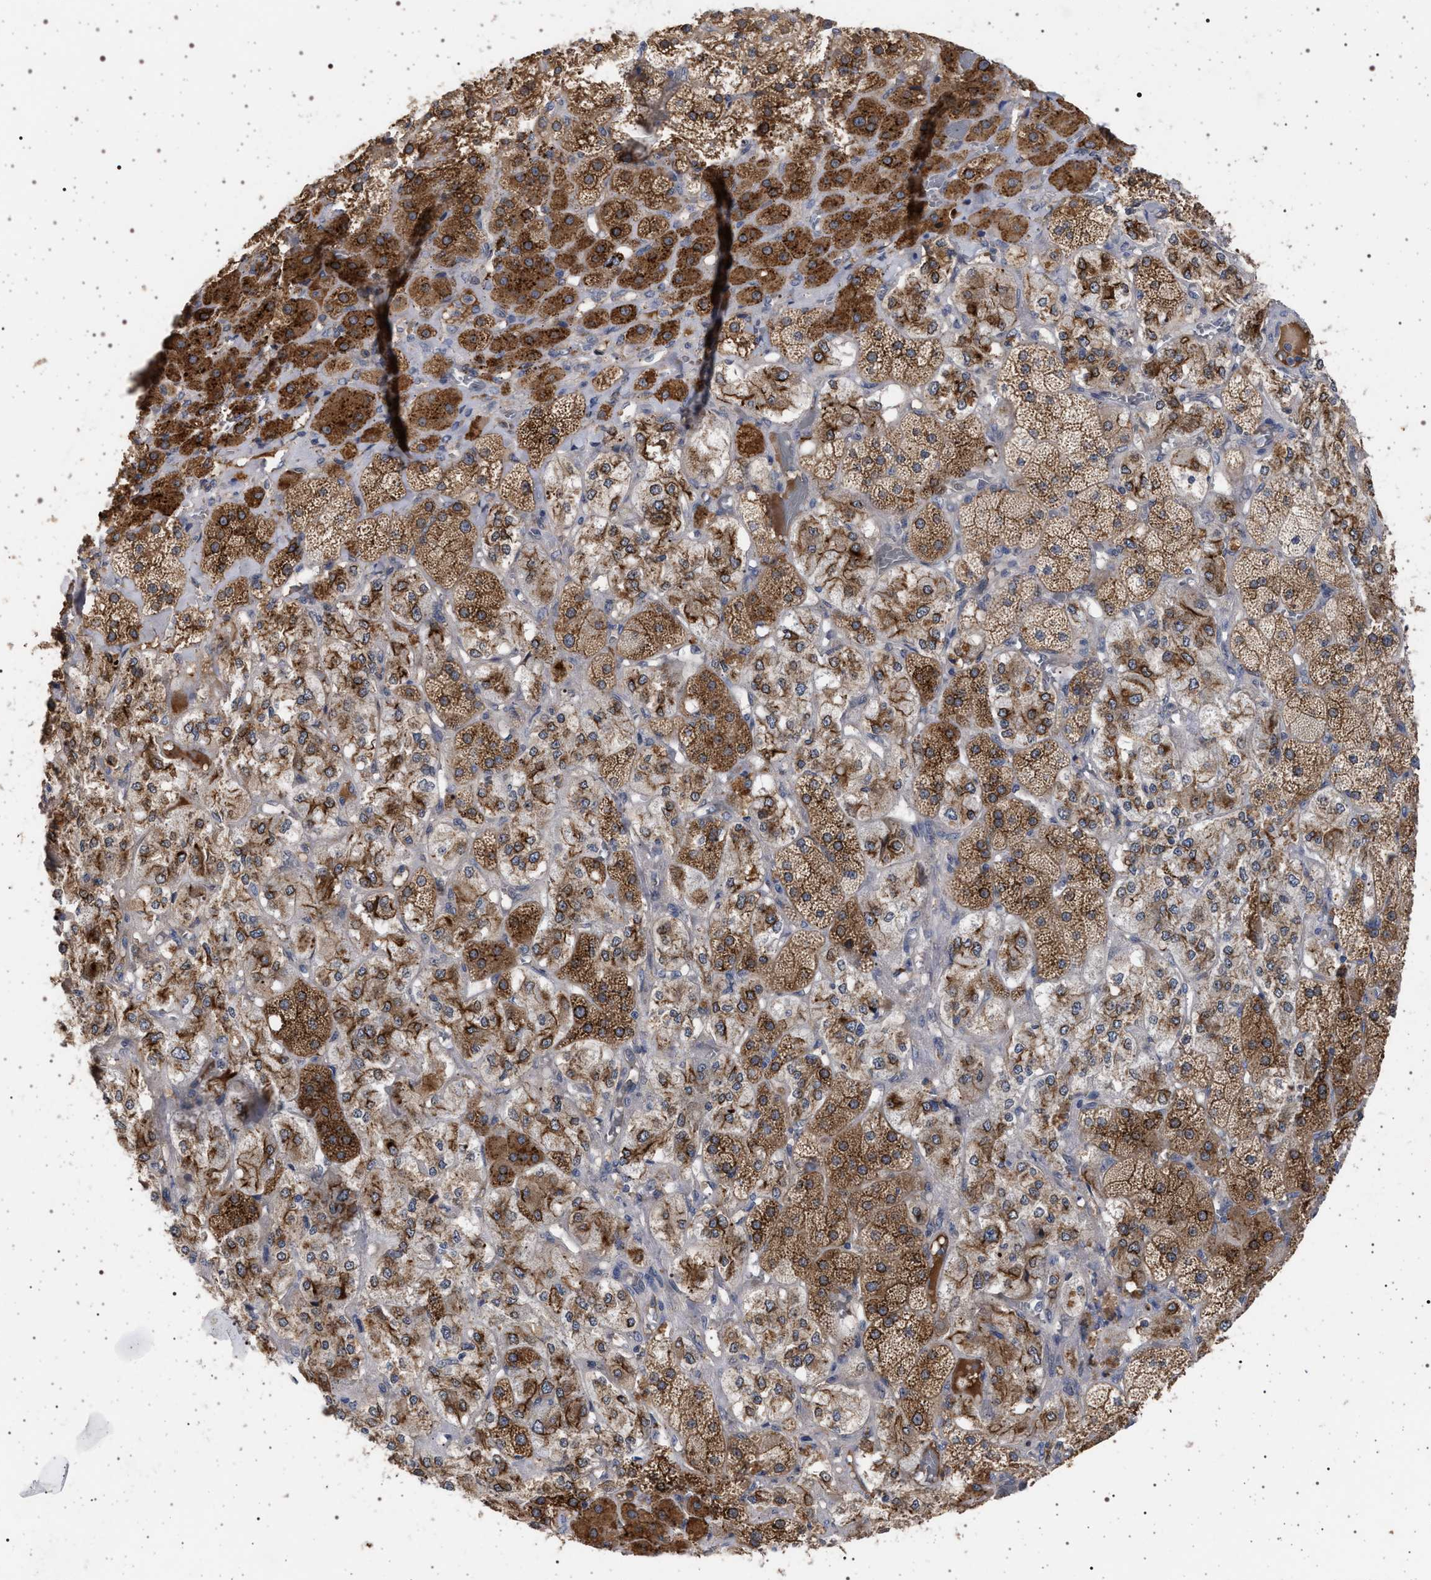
{"staining": {"intensity": "strong", "quantity": ">75%", "location": "cytoplasmic/membranous"}, "tissue": "adrenal gland", "cell_type": "Glandular cells", "image_type": "normal", "snomed": [{"axis": "morphology", "description": "Normal tissue, NOS"}, {"axis": "topography", "description": "Adrenal gland"}], "caption": "Immunohistochemistry of normal human adrenal gland displays high levels of strong cytoplasmic/membranous expression in approximately >75% of glandular cells. (DAB (3,3'-diaminobenzidine) IHC, brown staining for protein, blue staining for nuclei).", "gene": "RBM48", "patient": {"sex": "male", "age": 57}}